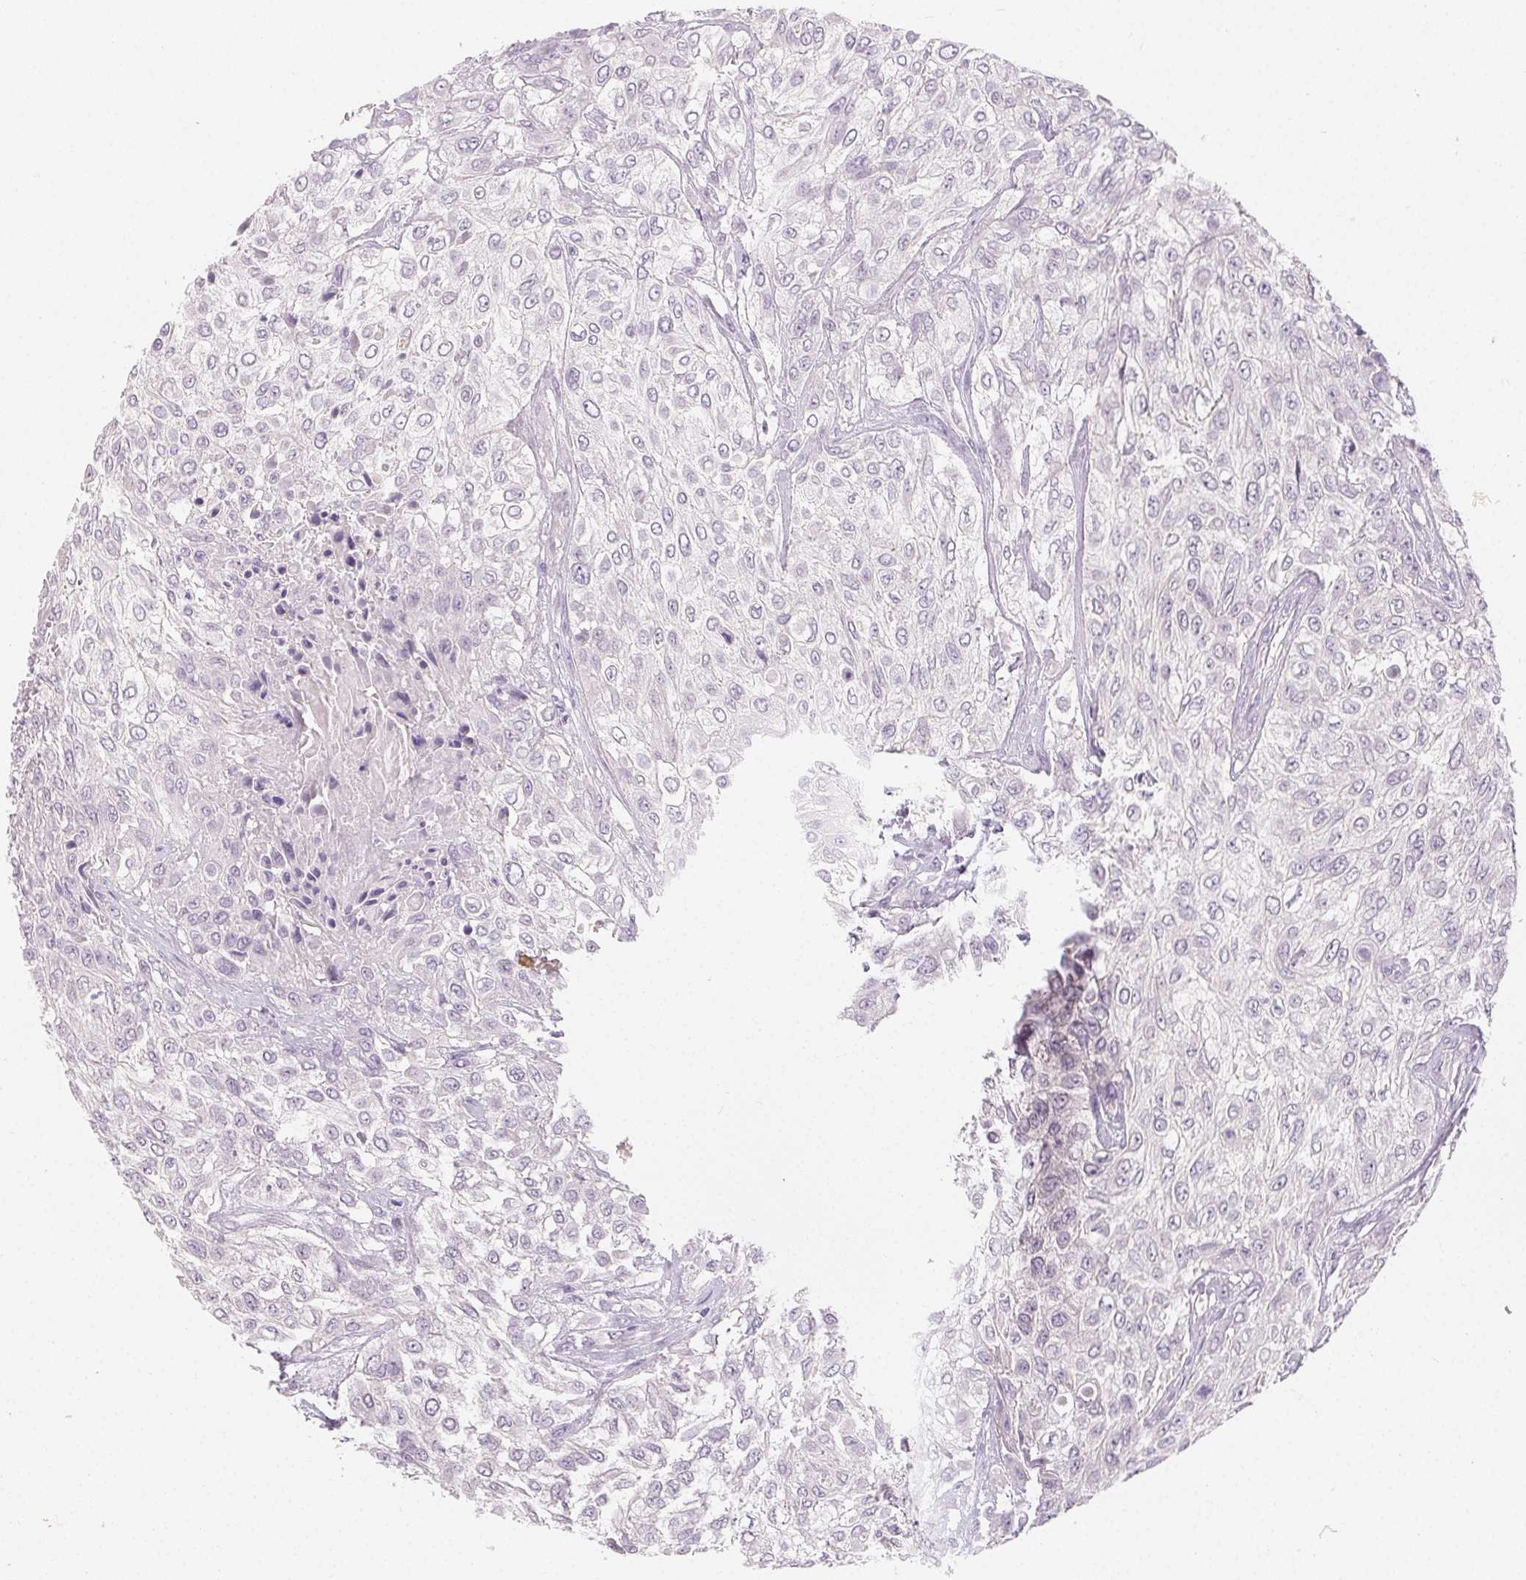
{"staining": {"intensity": "negative", "quantity": "none", "location": "none"}, "tissue": "urothelial cancer", "cell_type": "Tumor cells", "image_type": "cancer", "snomed": [{"axis": "morphology", "description": "Urothelial carcinoma, High grade"}, {"axis": "topography", "description": "Urinary bladder"}], "caption": "A high-resolution histopathology image shows IHC staining of urothelial carcinoma (high-grade), which exhibits no significant positivity in tumor cells.", "gene": "SFTPD", "patient": {"sex": "male", "age": 57}}